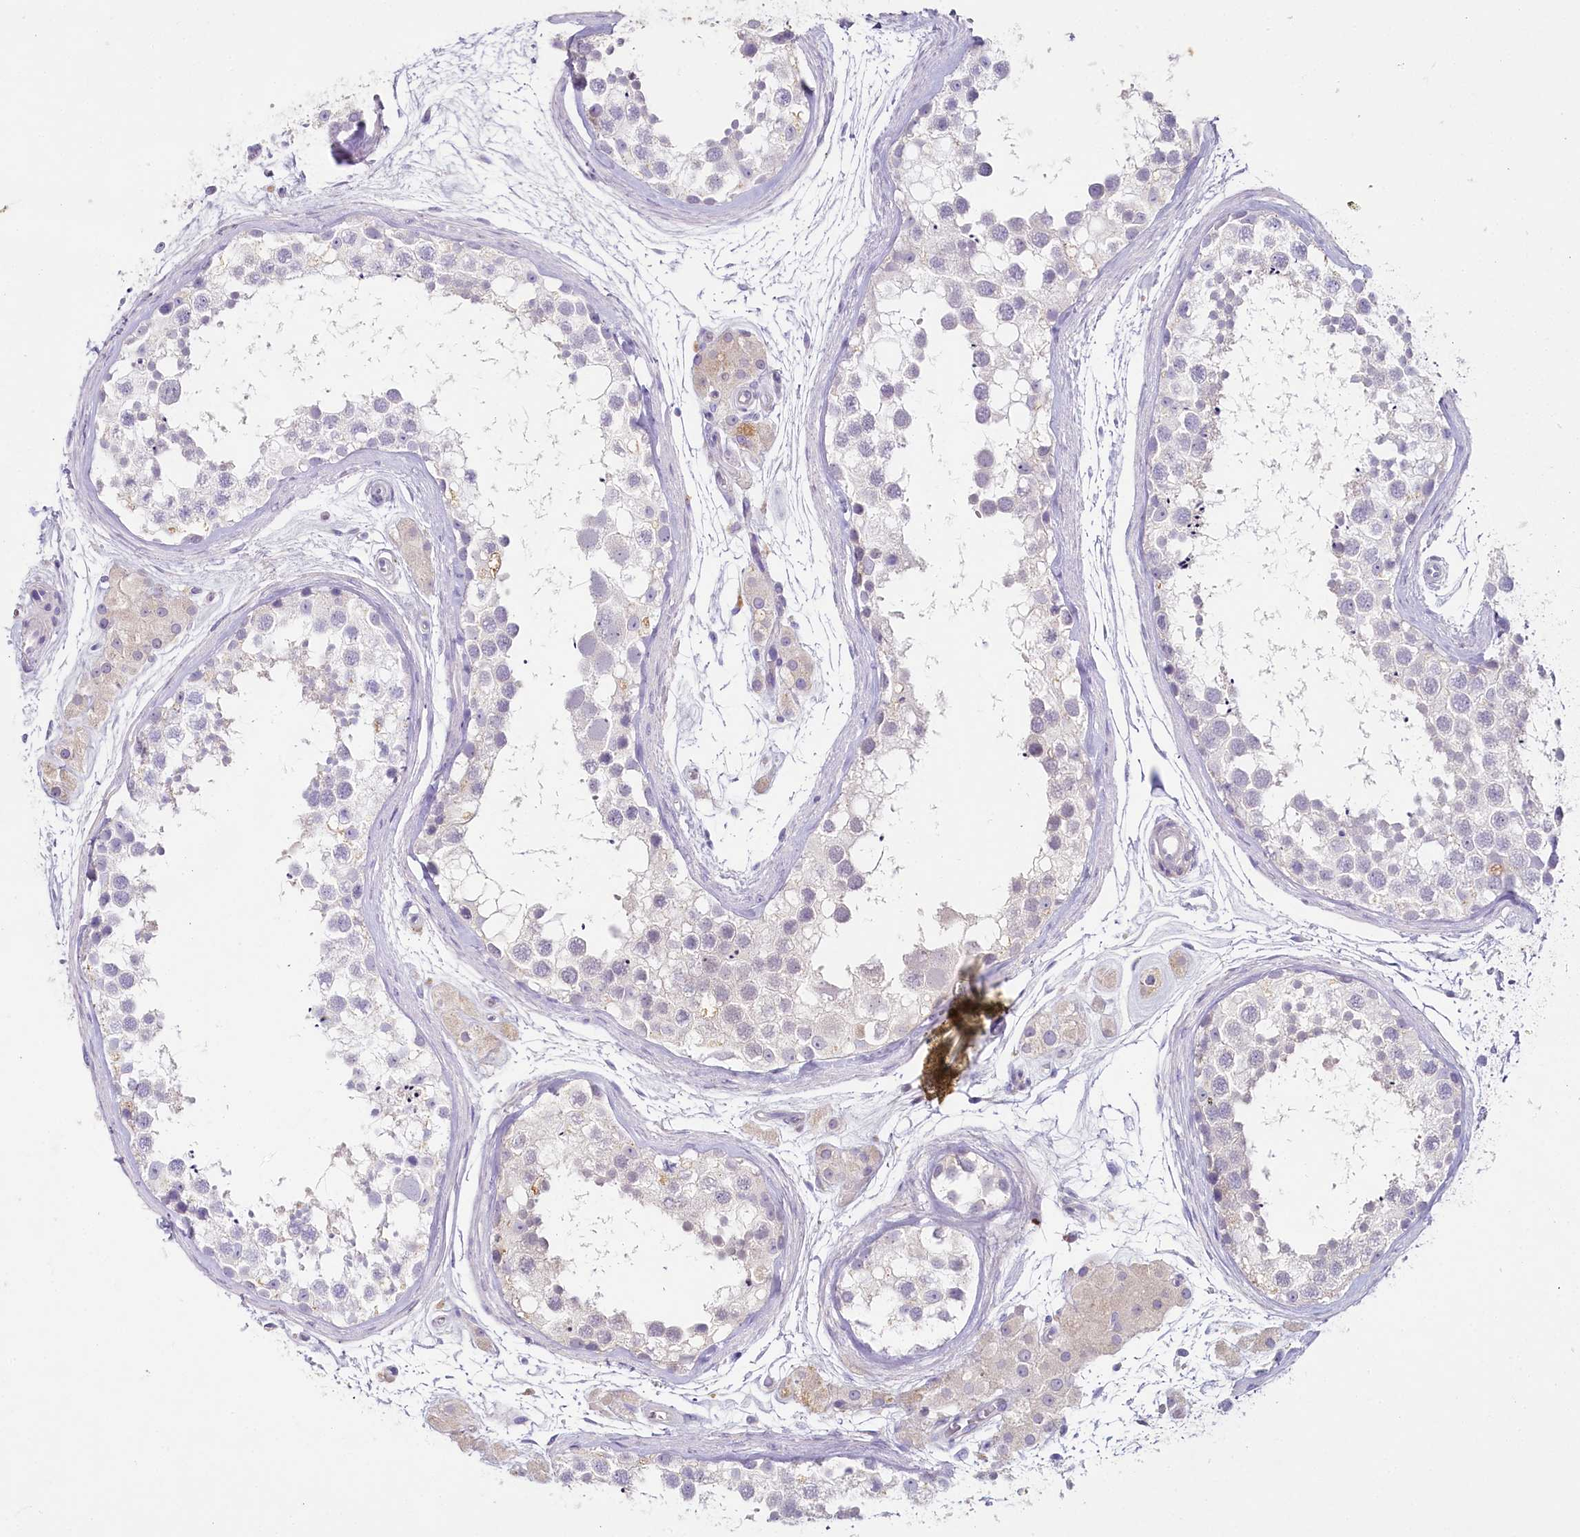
{"staining": {"intensity": "negative", "quantity": "none", "location": "none"}, "tissue": "testis", "cell_type": "Cells in seminiferous ducts", "image_type": "normal", "snomed": [{"axis": "morphology", "description": "Normal tissue, NOS"}, {"axis": "topography", "description": "Testis"}], "caption": "Protein analysis of benign testis displays no significant staining in cells in seminiferous ducts.", "gene": "HPD", "patient": {"sex": "male", "age": 56}}